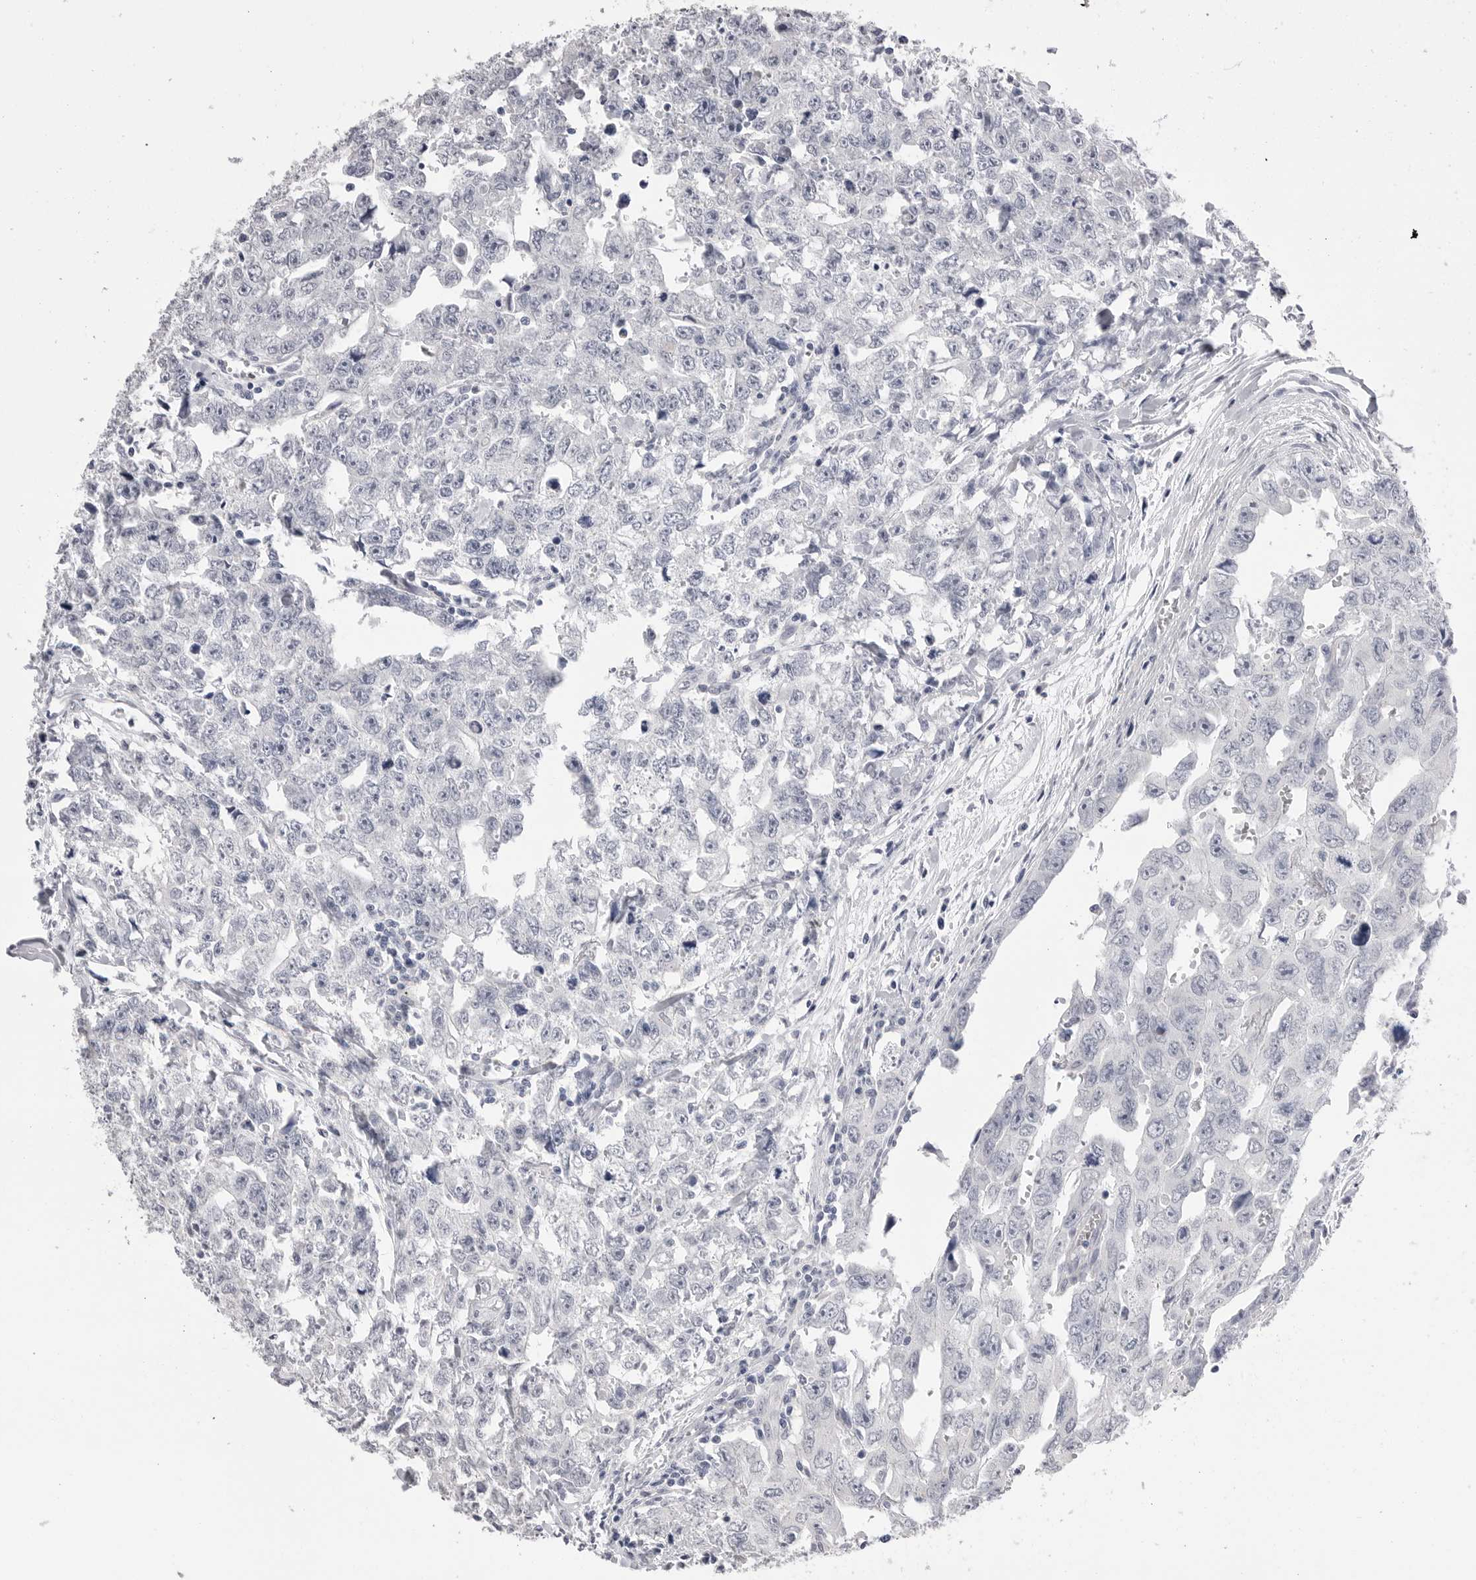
{"staining": {"intensity": "negative", "quantity": "none", "location": "none"}, "tissue": "testis cancer", "cell_type": "Tumor cells", "image_type": "cancer", "snomed": [{"axis": "morphology", "description": "Carcinoma, Embryonal, NOS"}, {"axis": "topography", "description": "Testis"}], "caption": "The immunohistochemistry histopathology image has no significant expression in tumor cells of embryonal carcinoma (testis) tissue.", "gene": "CPB1", "patient": {"sex": "male", "age": 28}}